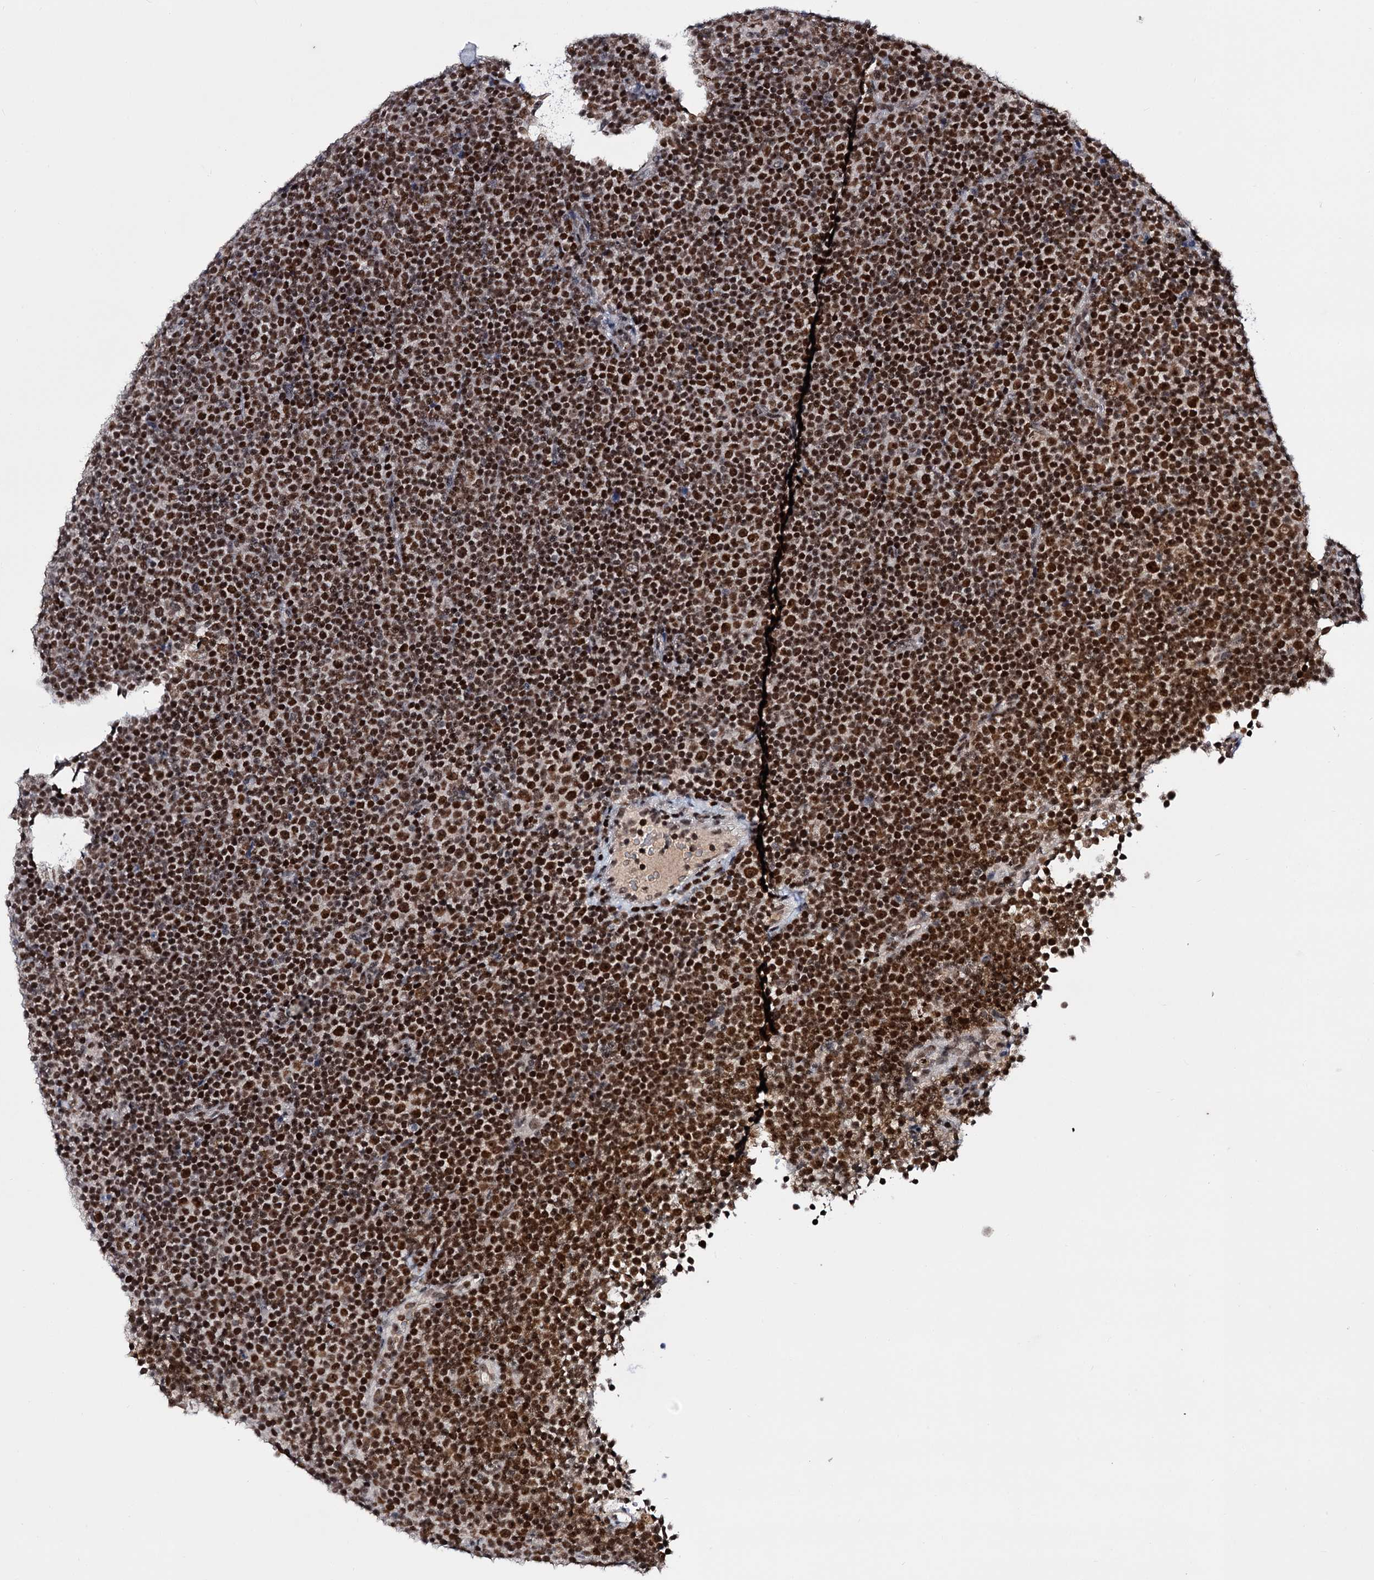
{"staining": {"intensity": "strong", "quantity": ">75%", "location": "nuclear"}, "tissue": "lymphoma", "cell_type": "Tumor cells", "image_type": "cancer", "snomed": [{"axis": "morphology", "description": "Malignant lymphoma, non-Hodgkin's type, Low grade"}, {"axis": "topography", "description": "Lymph node"}], "caption": "Protein expression analysis of human lymphoma reveals strong nuclear expression in approximately >75% of tumor cells.", "gene": "SMCHD1", "patient": {"sex": "female", "age": 67}}